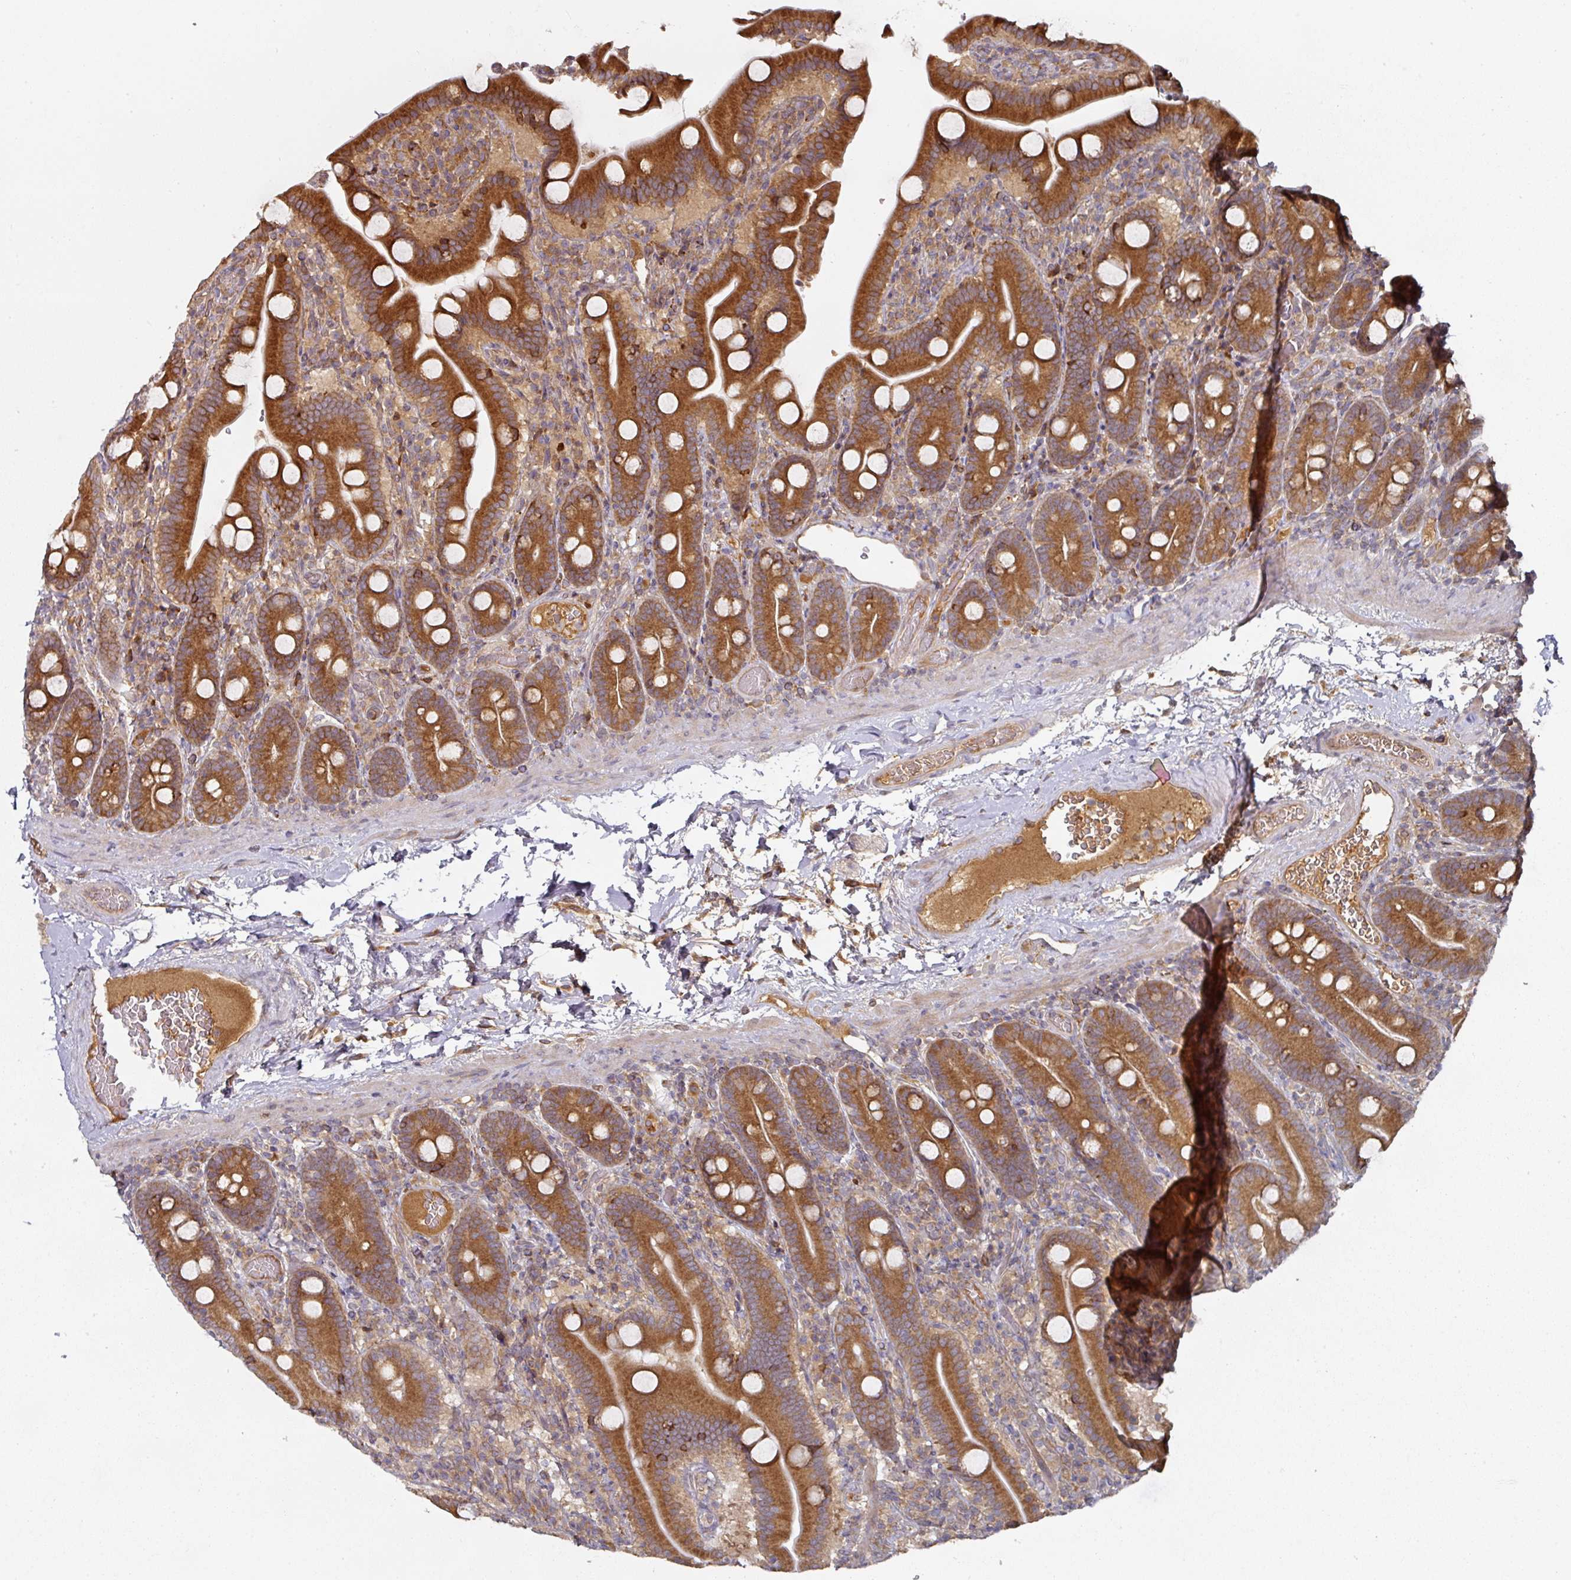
{"staining": {"intensity": "strong", "quantity": ">75%", "location": "cytoplasmic/membranous"}, "tissue": "duodenum", "cell_type": "Glandular cells", "image_type": "normal", "snomed": [{"axis": "morphology", "description": "Normal tissue, NOS"}, {"axis": "topography", "description": "Duodenum"}], "caption": "High-power microscopy captured an IHC micrograph of benign duodenum, revealing strong cytoplasmic/membranous staining in about >75% of glandular cells. (Brightfield microscopy of DAB IHC at high magnification).", "gene": "CEP95", "patient": {"sex": "male", "age": 55}}